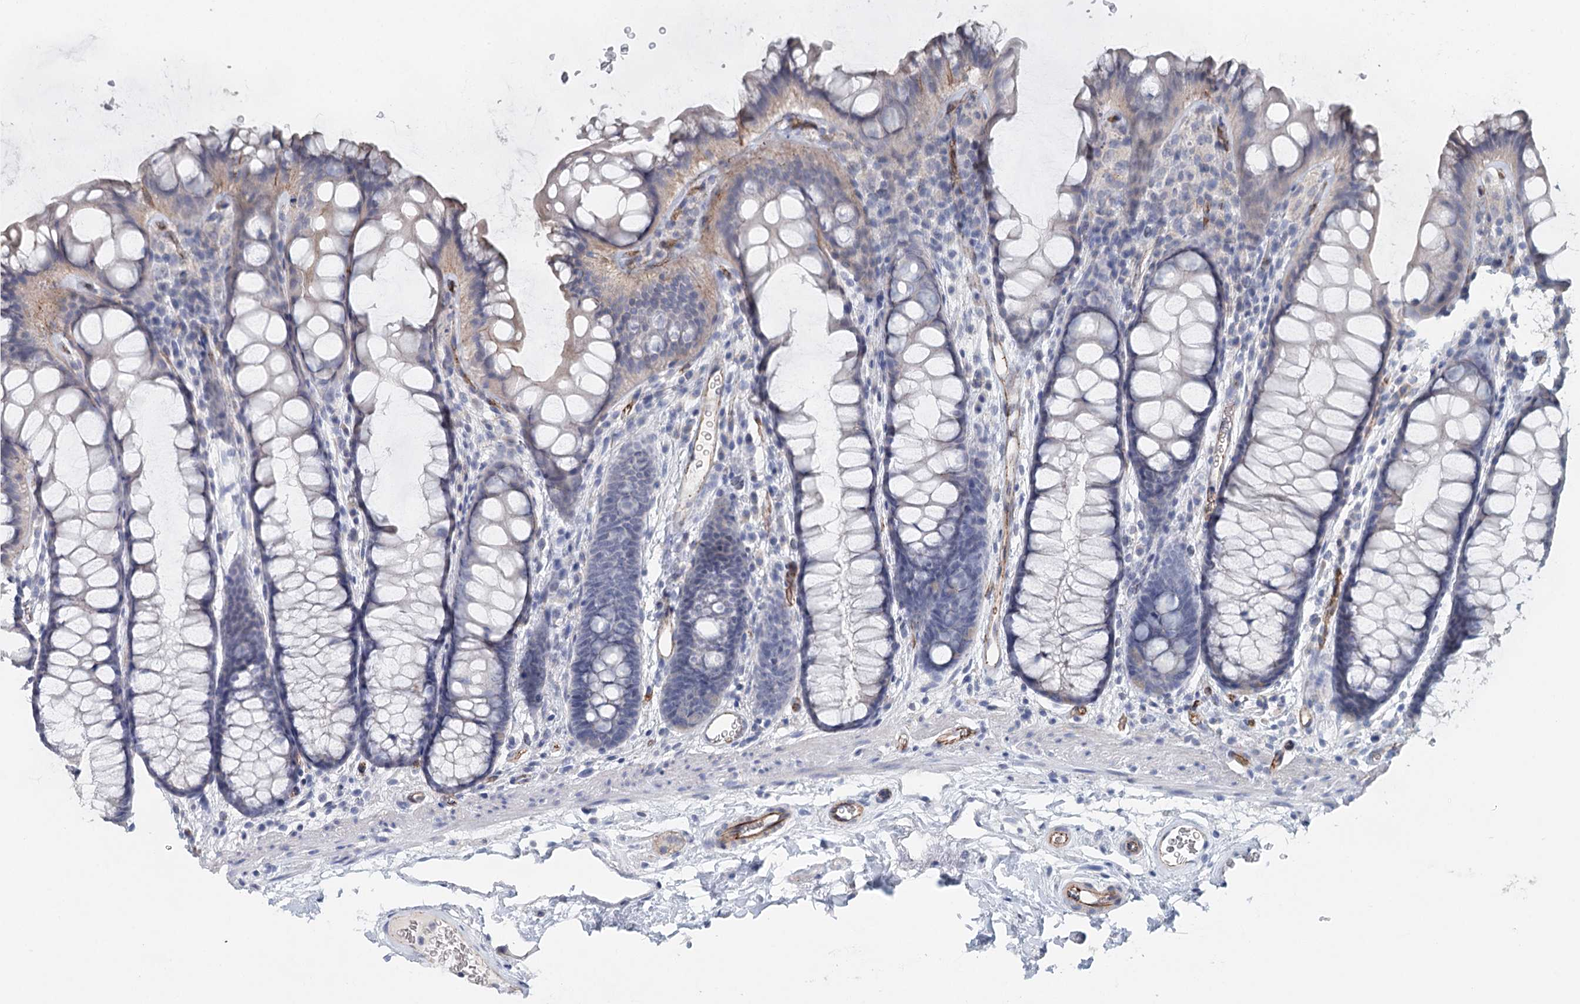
{"staining": {"intensity": "strong", "quantity": ">75%", "location": "cytoplasmic/membranous"}, "tissue": "colon", "cell_type": "Endothelial cells", "image_type": "normal", "snomed": [{"axis": "morphology", "description": "Normal tissue, NOS"}, {"axis": "topography", "description": "Colon"}], "caption": "Colon stained with immunohistochemistry (IHC) exhibits strong cytoplasmic/membranous positivity in approximately >75% of endothelial cells.", "gene": "SYNPO", "patient": {"sex": "female", "age": 82}}